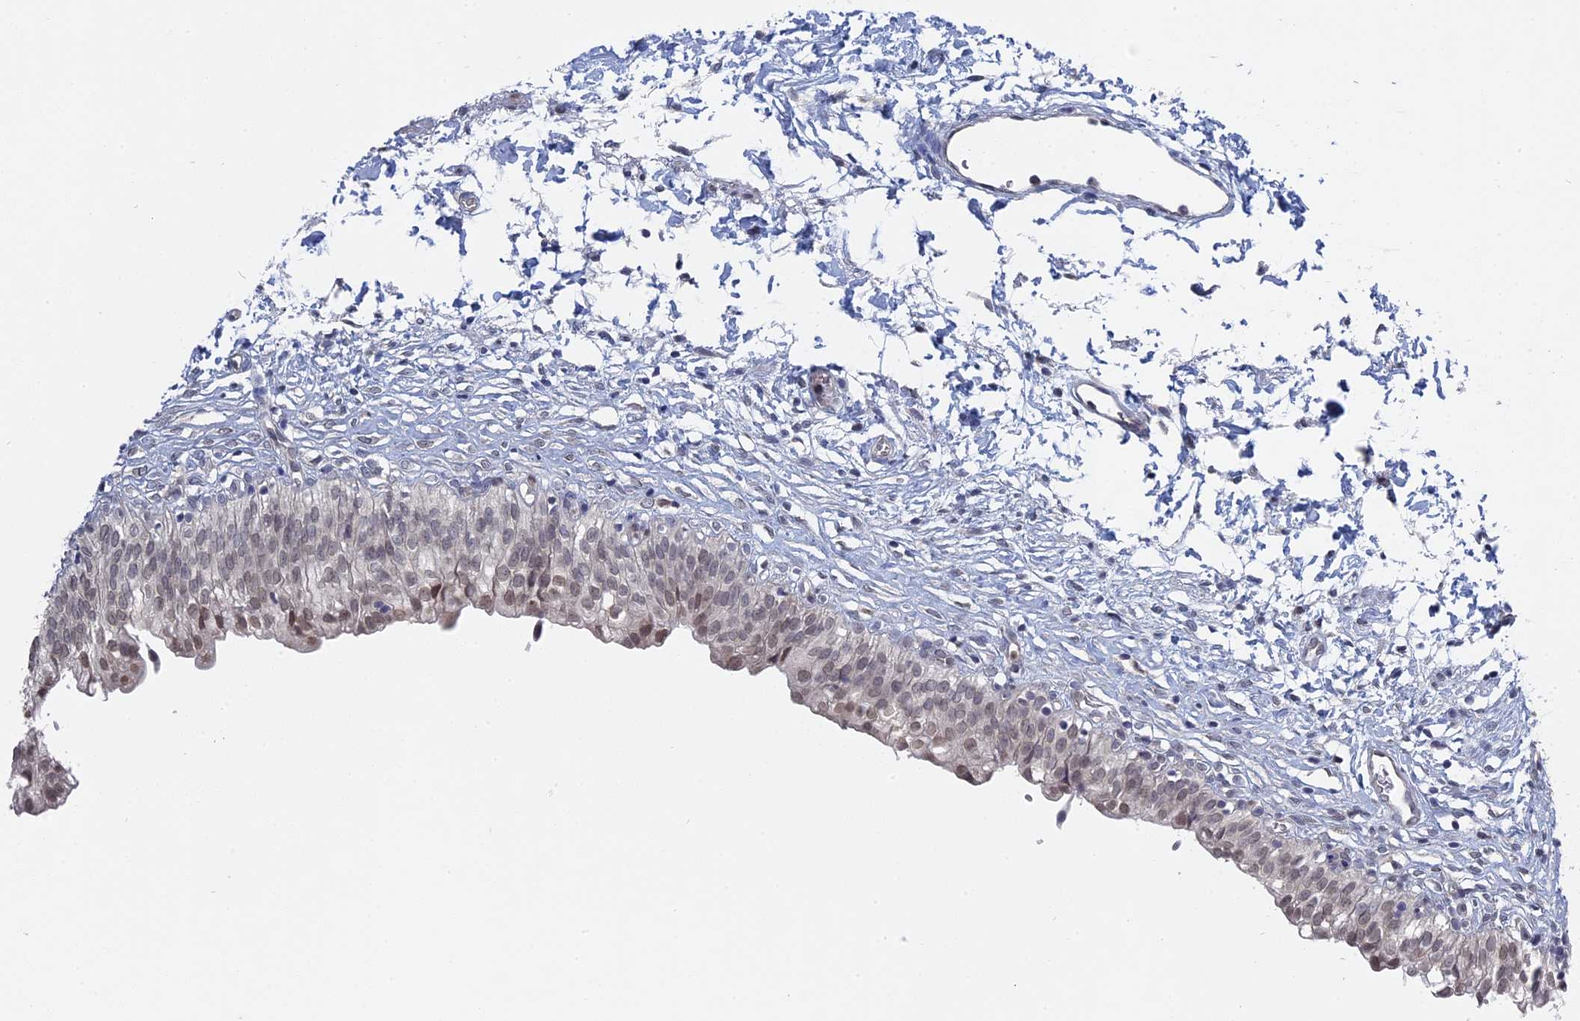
{"staining": {"intensity": "moderate", "quantity": "25%-75%", "location": "nuclear"}, "tissue": "urinary bladder", "cell_type": "Urothelial cells", "image_type": "normal", "snomed": [{"axis": "morphology", "description": "Normal tissue, NOS"}, {"axis": "topography", "description": "Urinary bladder"}], "caption": "Immunohistochemistry (DAB (3,3'-diaminobenzidine)) staining of normal human urinary bladder exhibits moderate nuclear protein staining in about 25%-75% of urothelial cells. (DAB (3,3'-diaminobenzidine) IHC, brown staining for protein, blue staining for nuclei).", "gene": "MTRF1", "patient": {"sex": "male", "age": 55}}